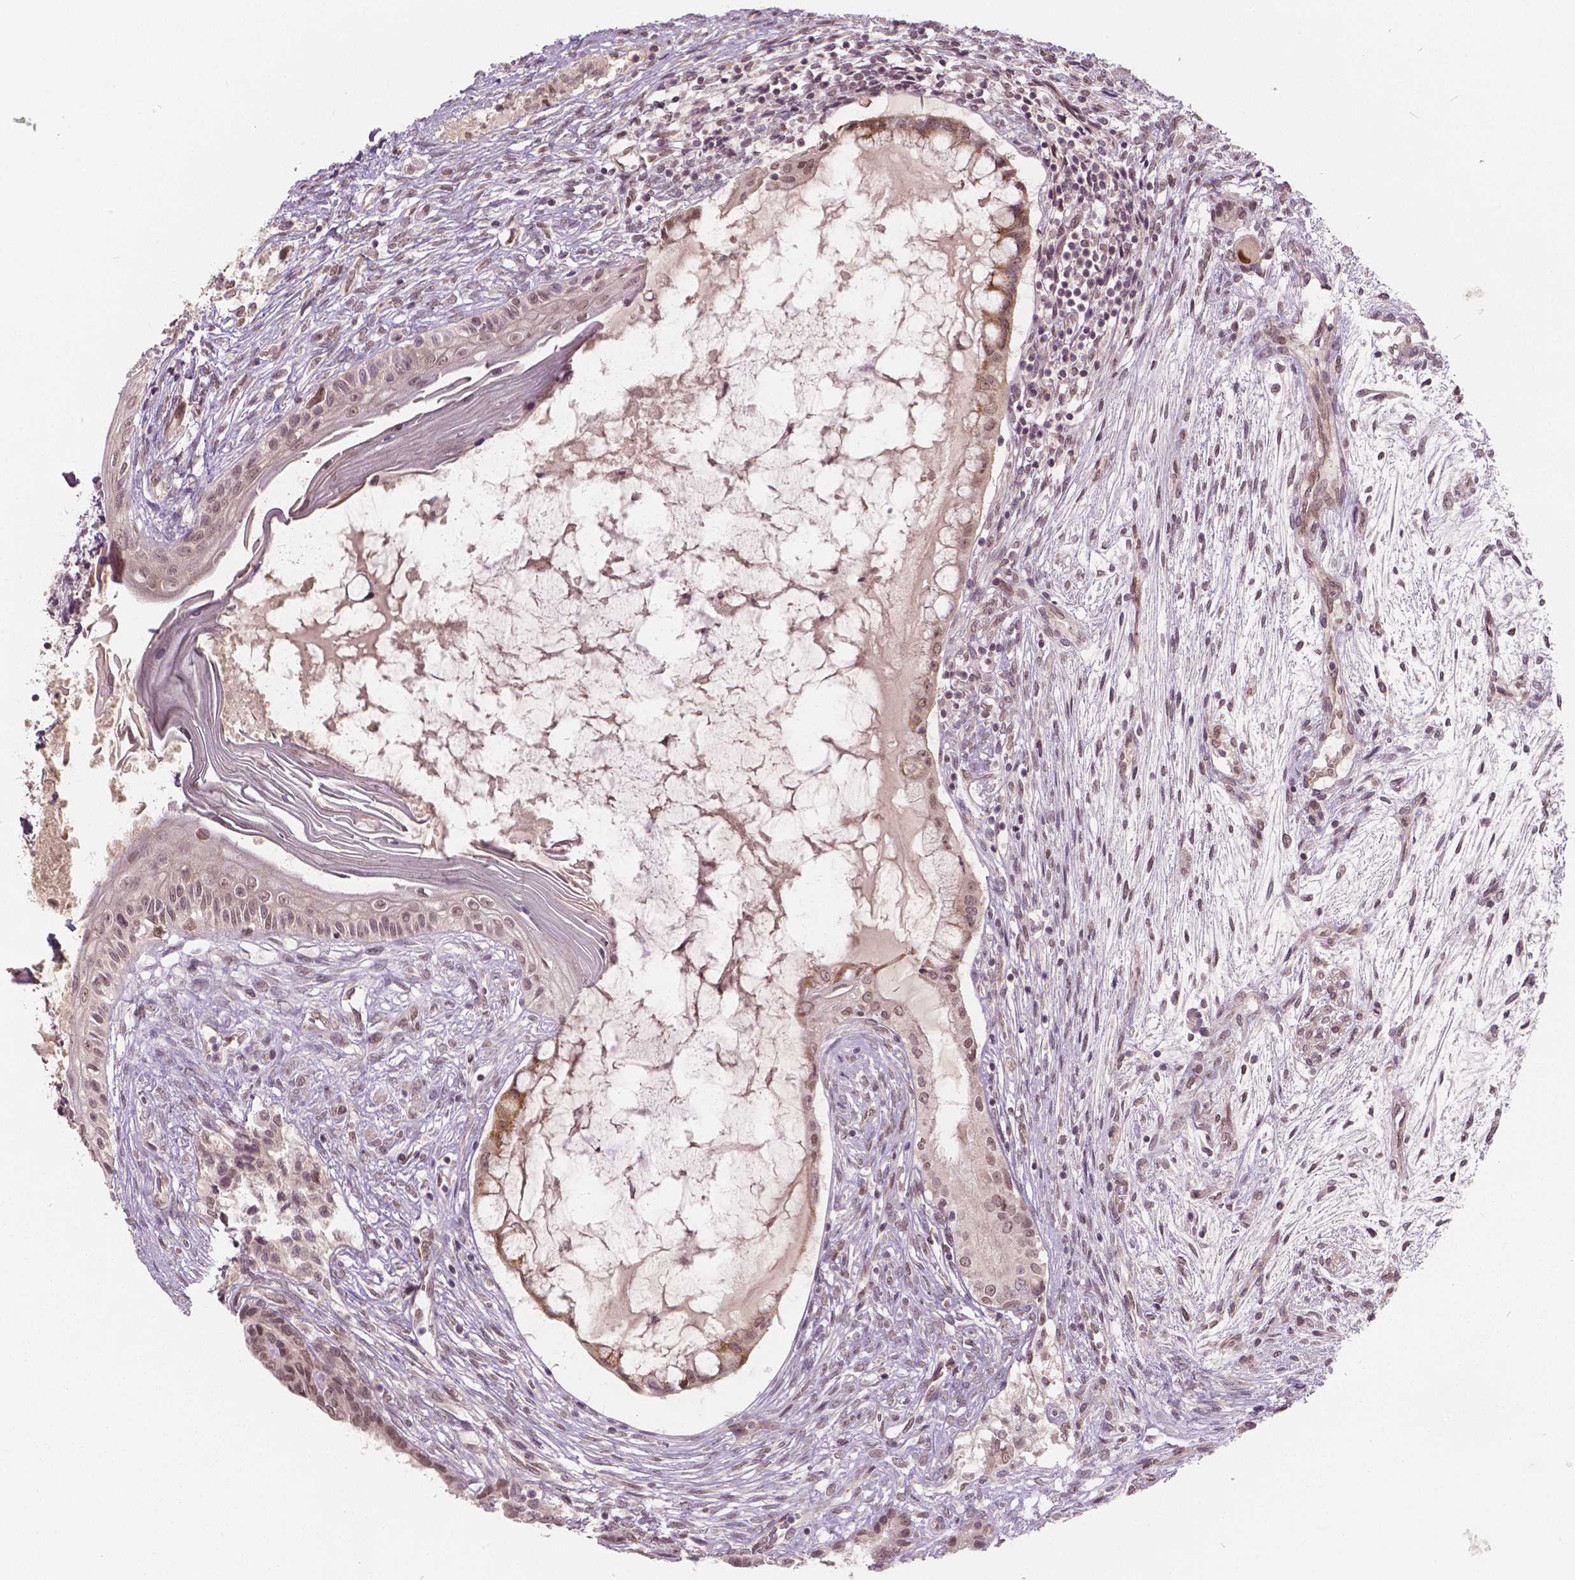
{"staining": {"intensity": "negative", "quantity": "none", "location": "none"}, "tissue": "testis cancer", "cell_type": "Tumor cells", "image_type": "cancer", "snomed": [{"axis": "morphology", "description": "Carcinoma, Embryonal, NOS"}, {"axis": "topography", "description": "Testis"}], "caption": "There is no significant expression in tumor cells of testis cancer.", "gene": "HMBOX1", "patient": {"sex": "male", "age": 37}}